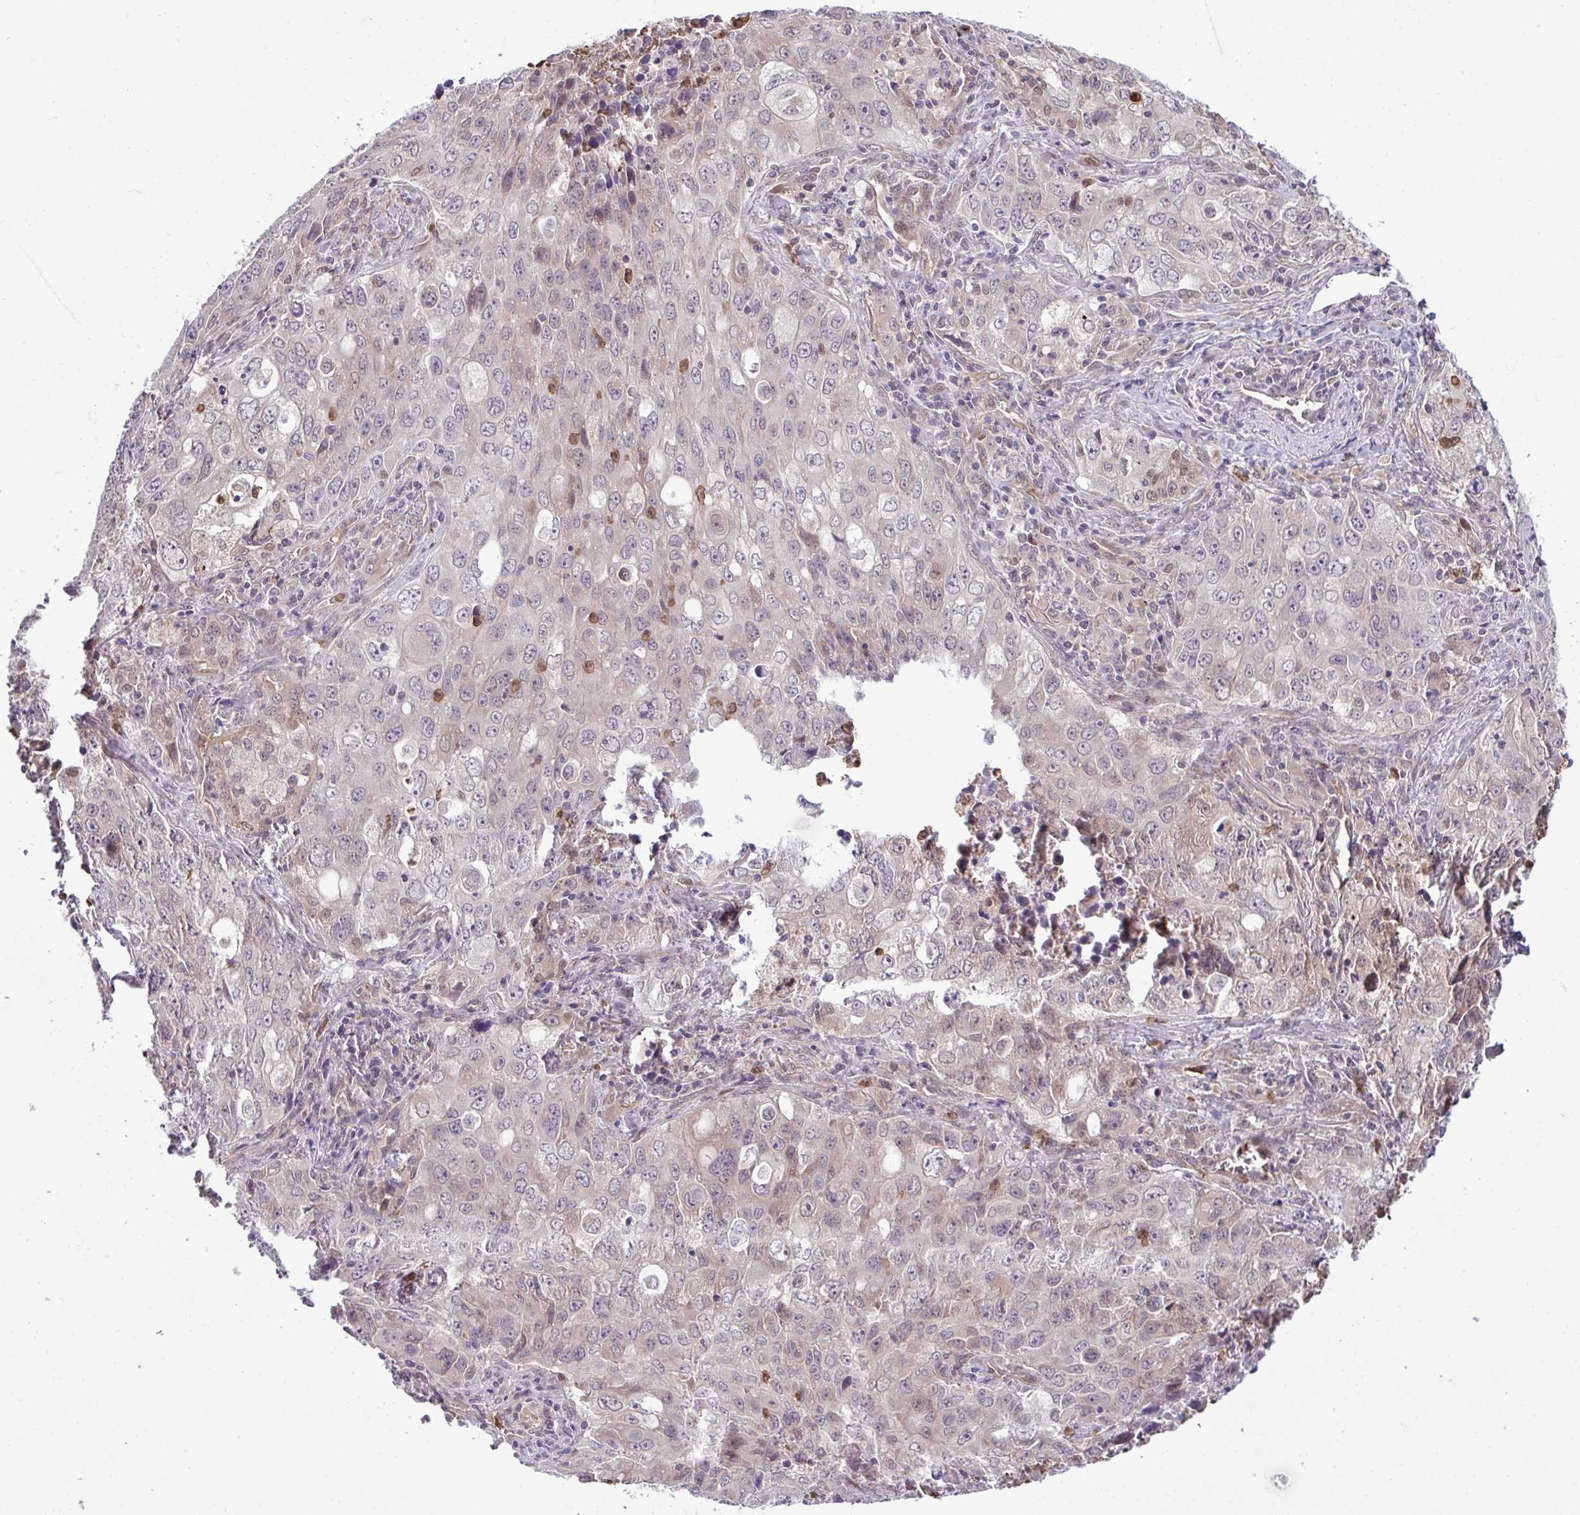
{"staining": {"intensity": "weak", "quantity": "25%-75%", "location": "cytoplasmic/membranous,nuclear"}, "tissue": "lung cancer", "cell_type": "Tumor cells", "image_type": "cancer", "snomed": [{"axis": "morphology", "description": "Adenocarcinoma, NOS"}, {"axis": "morphology", "description": "Adenocarcinoma, metastatic, NOS"}, {"axis": "topography", "description": "Lymph node"}, {"axis": "topography", "description": "Lung"}], "caption": "Immunohistochemistry micrograph of human lung cancer stained for a protein (brown), which exhibits low levels of weak cytoplasmic/membranous and nuclear positivity in approximately 25%-75% of tumor cells.", "gene": "CMPK1", "patient": {"sex": "female", "age": 42}}